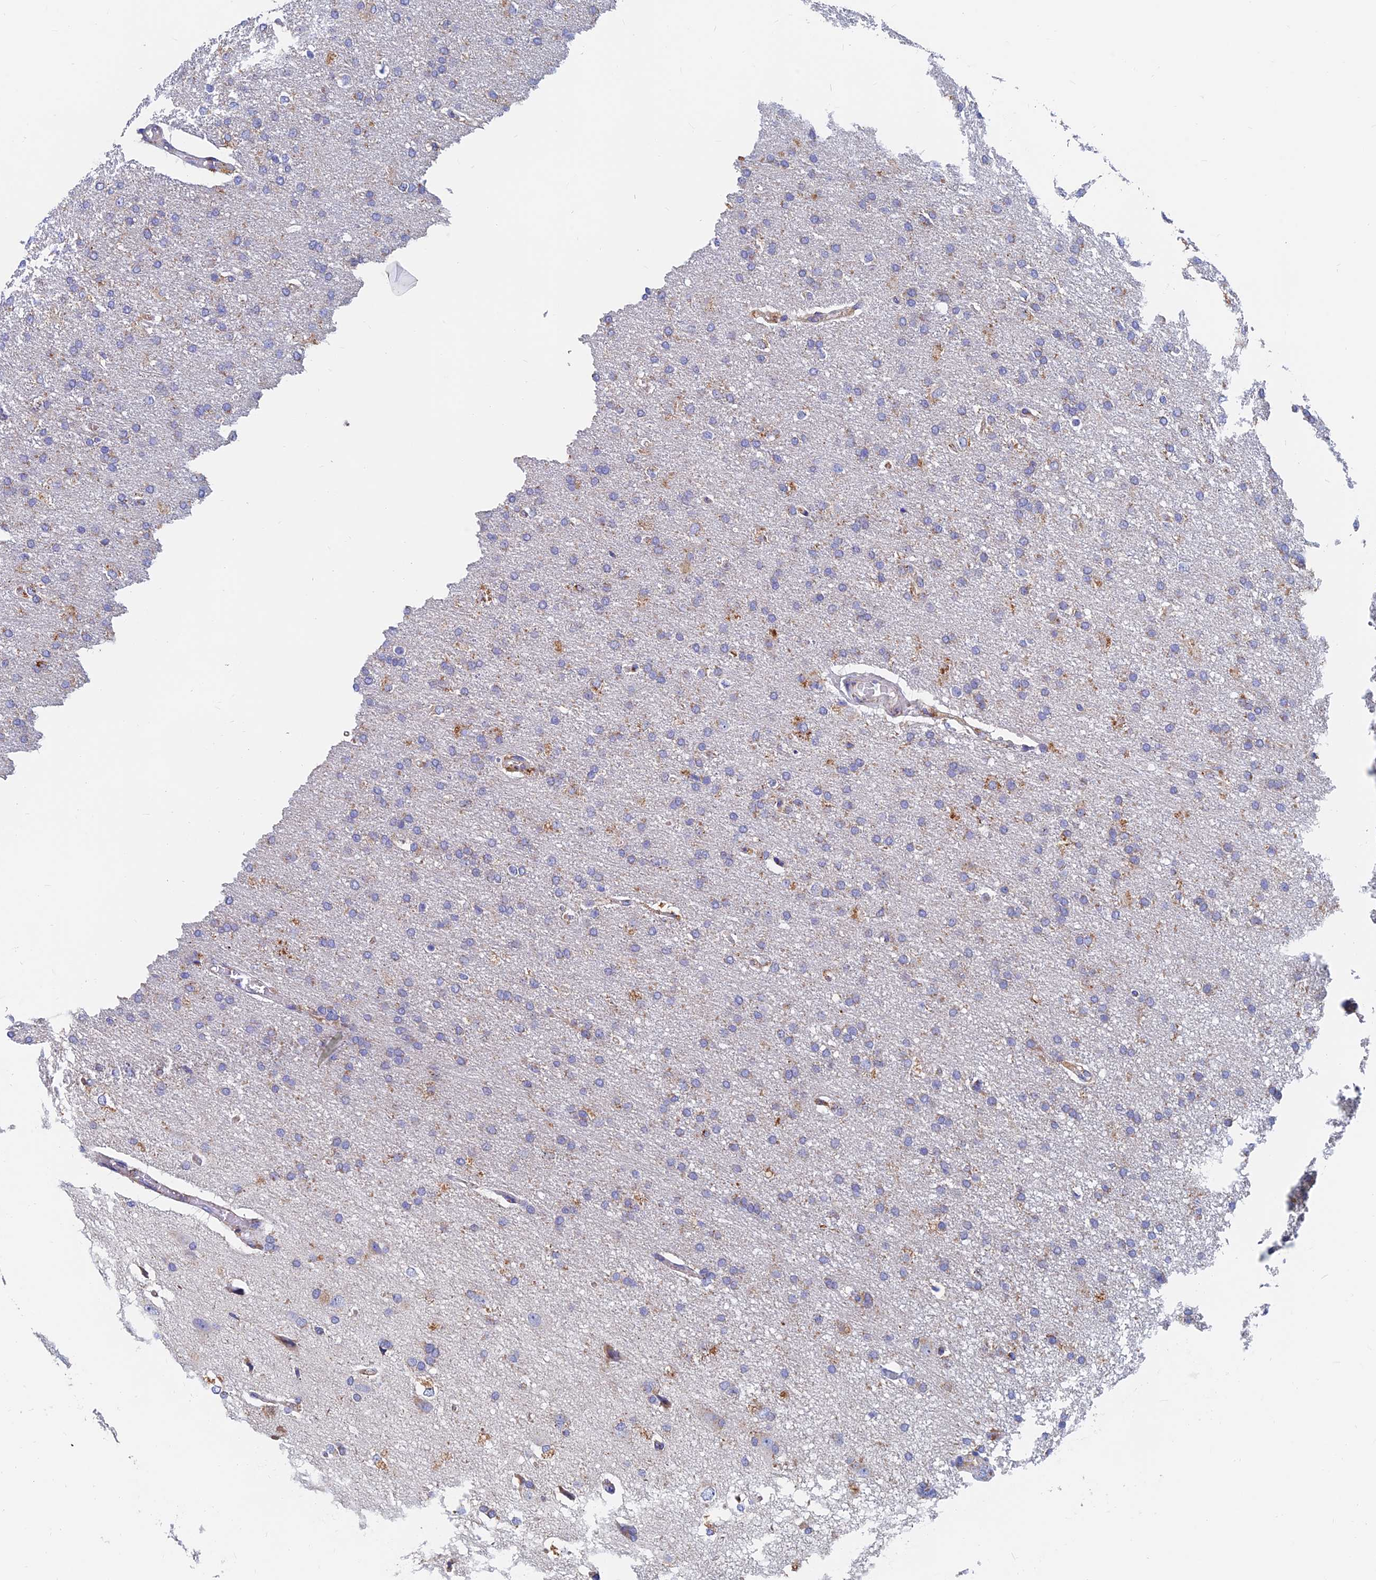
{"staining": {"intensity": "moderate", "quantity": "<25%", "location": "cytoplasmic/membranous"}, "tissue": "glioma", "cell_type": "Tumor cells", "image_type": "cancer", "snomed": [{"axis": "morphology", "description": "Glioma, malignant, High grade"}, {"axis": "topography", "description": "Brain"}], "caption": "This is a micrograph of IHC staining of malignant glioma (high-grade), which shows moderate expression in the cytoplasmic/membranous of tumor cells.", "gene": "SPNS1", "patient": {"sex": "male", "age": 72}}